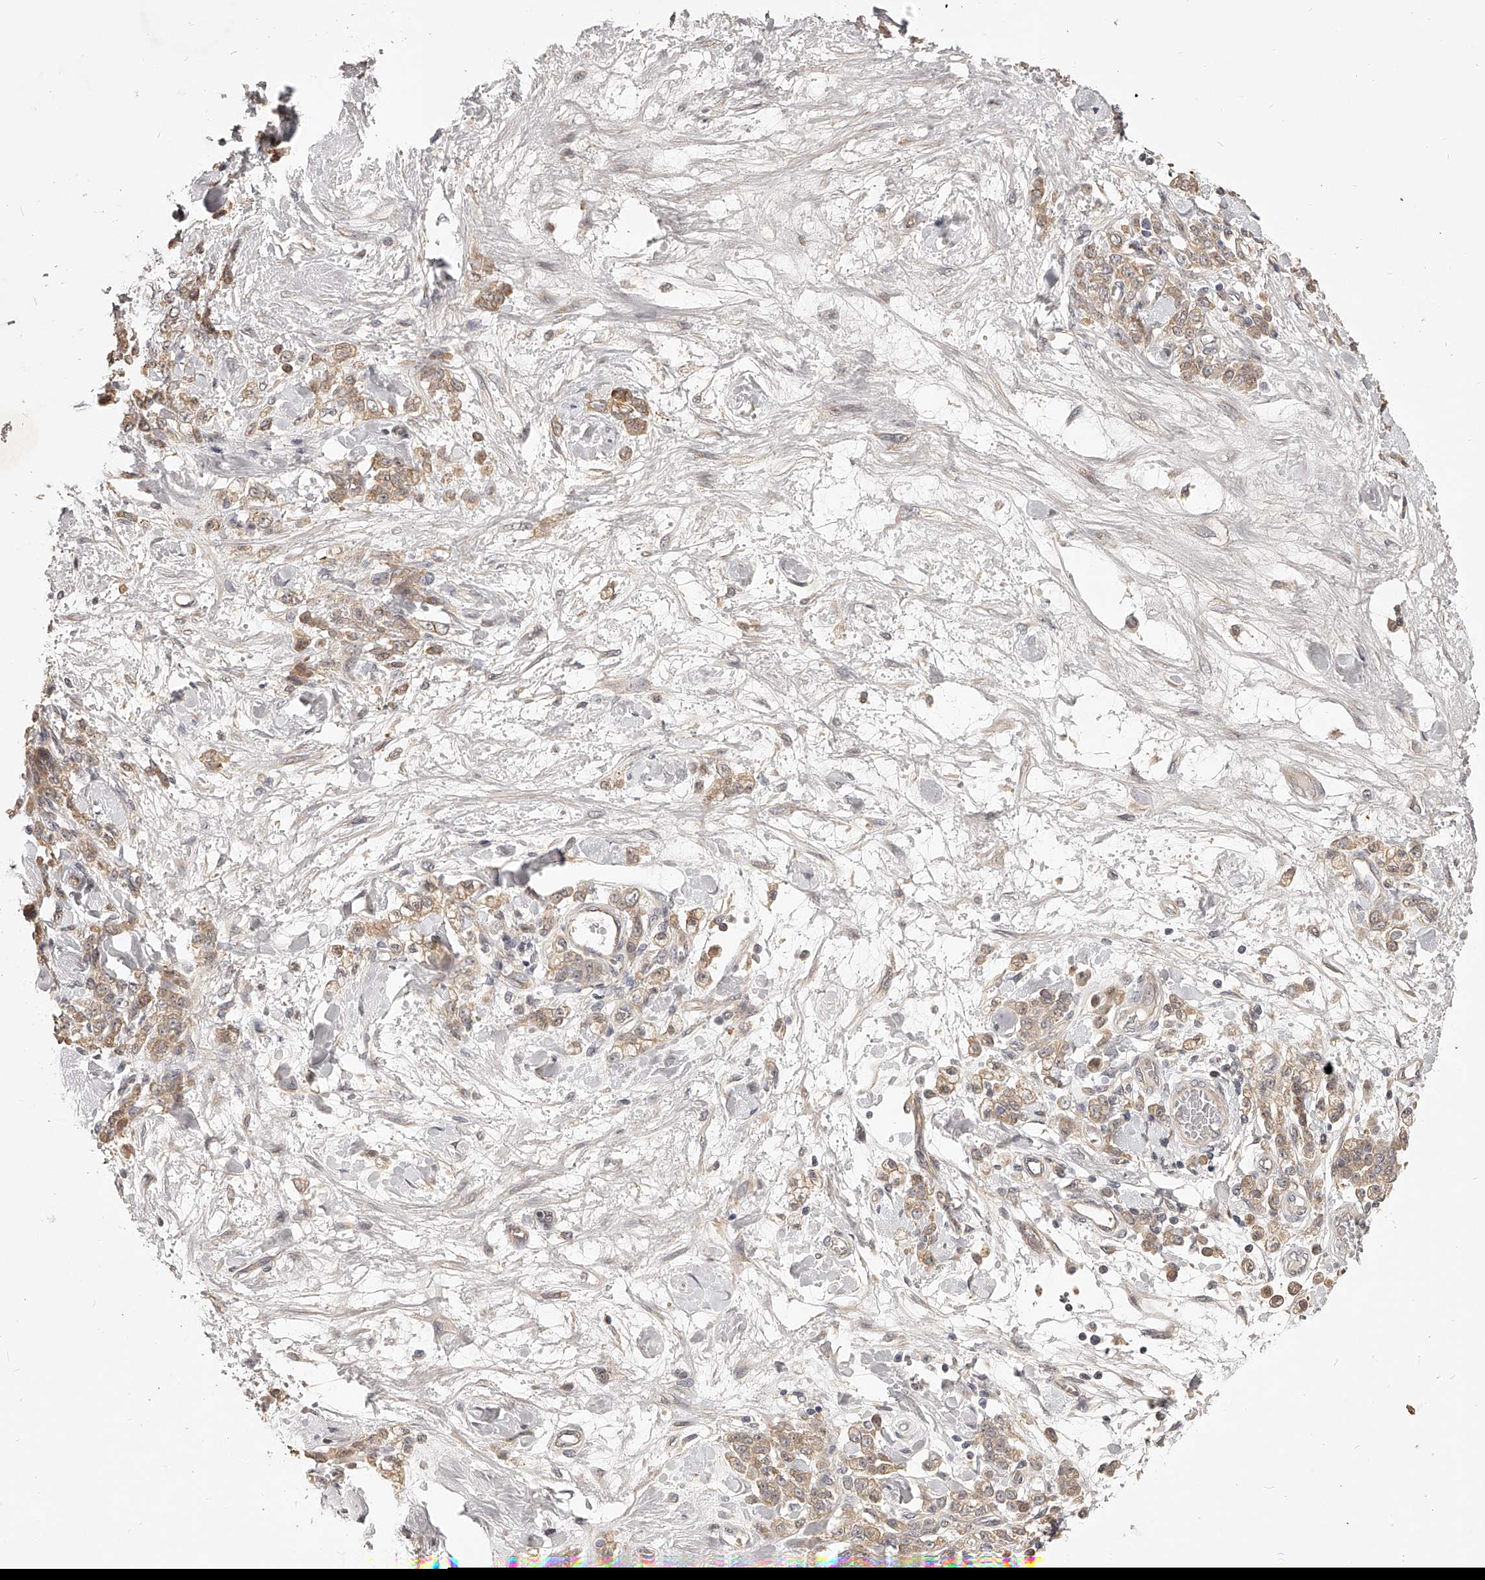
{"staining": {"intensity": "weak", "quantity": ">75%", "location": "cytoplasmic/membranous"}, "tissue": "stomach cancer", "cell_type": "Tumor cells", "image_type": "cancer", "snomed": [{"axis": "morphology", "description": "Normal tissue, NOS"}, {"axis": "morphology", "description": "Adenocarcinoma, NOS"}, {"axis": "topography", "description": "Stomach"}], "caption": "Weak cytoplasmic/membranous positivity for a protein is identified in approximately >75% of tumor cells of adenocarcinoma (stomach) using IHC.", "gene": "ZNF582", "patient": {"sex": "male", "age": 82}}